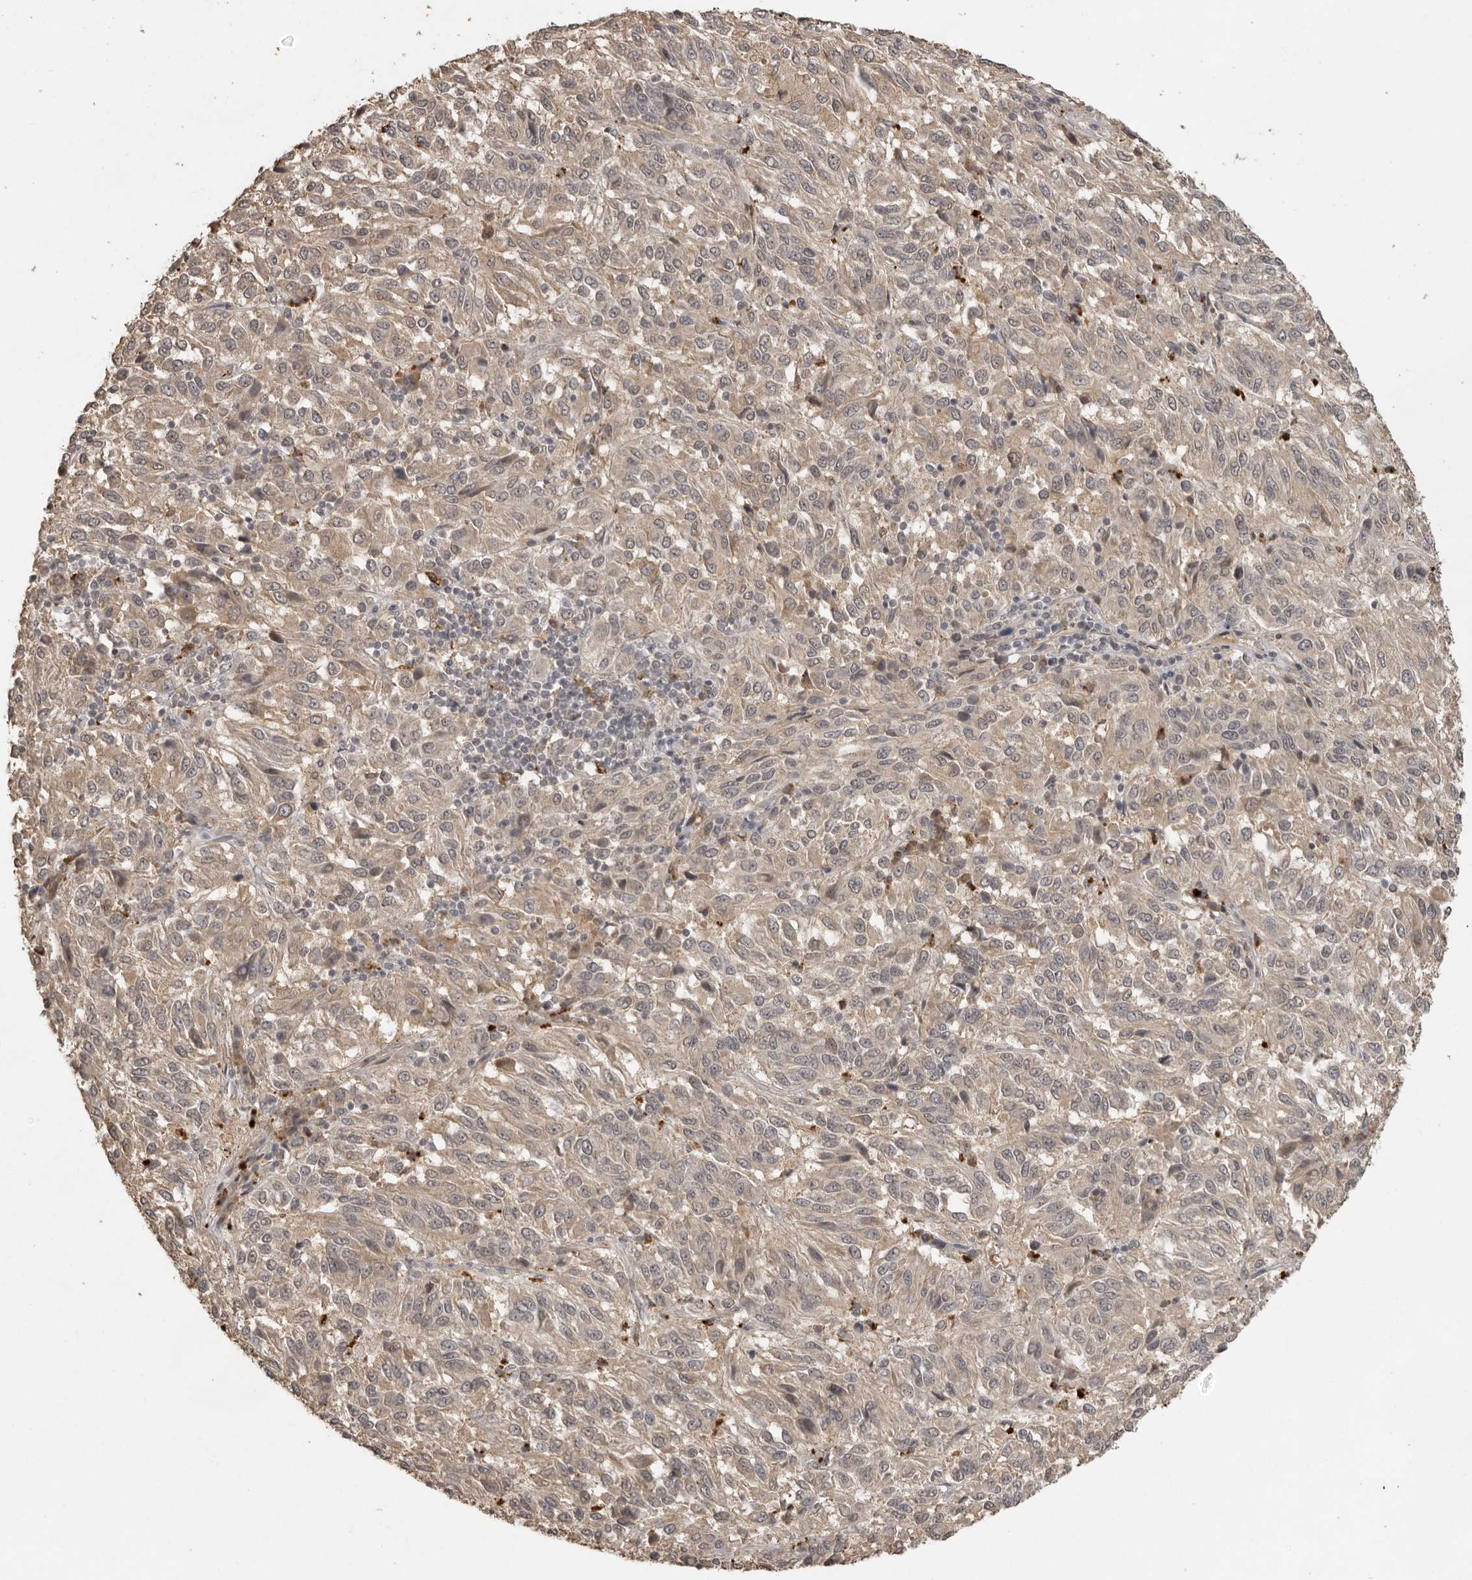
{"staining": {"intensity": "weak", "quantity": "25%-75%", "location": "cytoplasmic/membranous"}, "tissue": "melanoma", "cell_type": "Tumor cells", "image_type": "cancer", "snomed": [{"axis": "morphology", "description": "Malignant melanoma, Metastatic site"}, {"axis": "topography", "description": "Lung"}], "caption": "Melanoma was stained to show a protein in brown. There is low levels of weak cytoplasmic/membranous staining in approximately 25%-75% of tumor cells. The staining was performed using DAB (3,3'-diaminobenzidine) to visualize the protein expression in brown, while the nuclei were stained in blue with hematoxylin (Magnification: 20x).", "gene": "CTF1", "patient": {"sex": "male", "age": 64}}